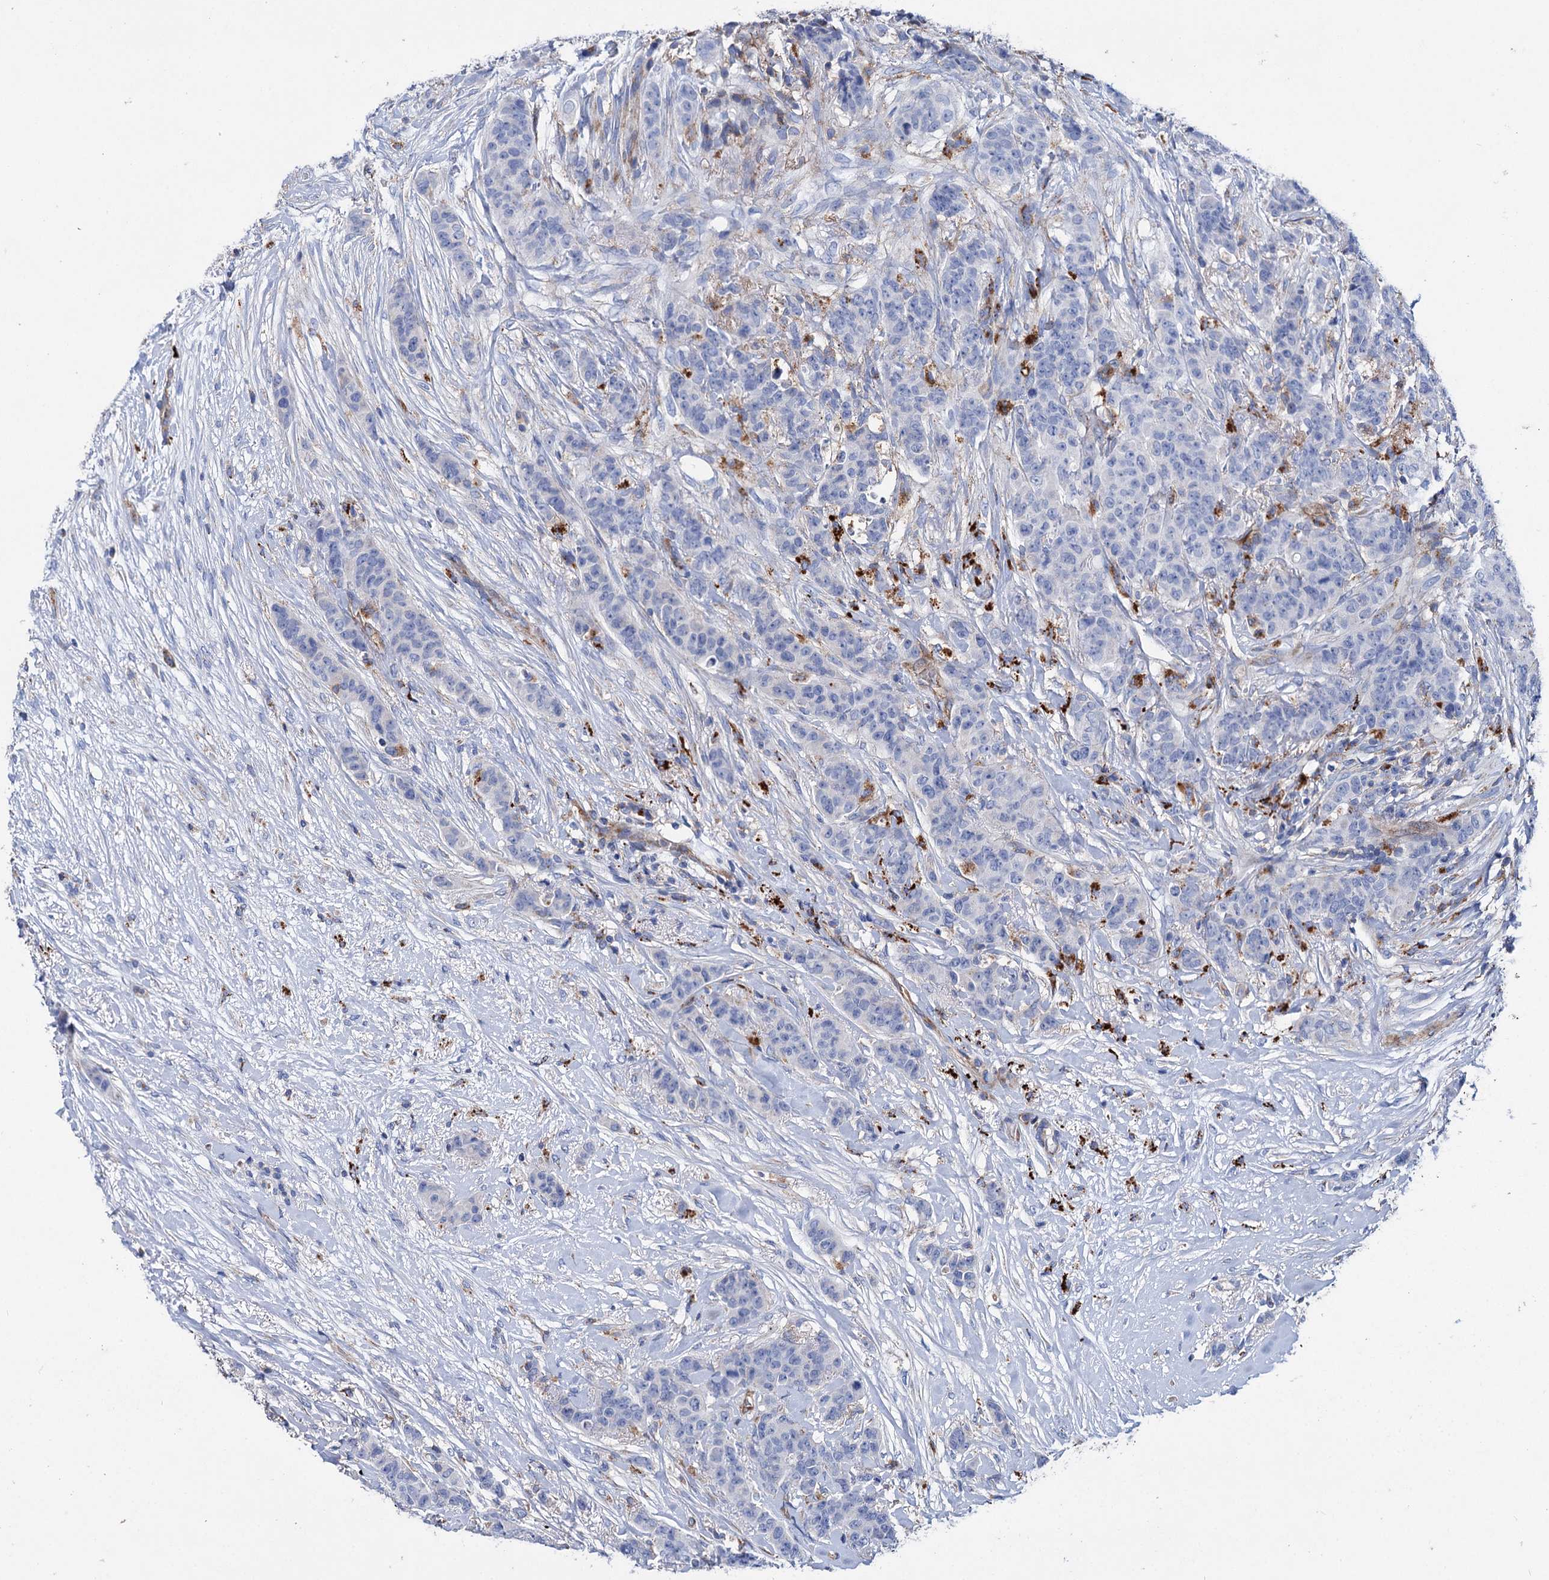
{"staining": {"intensity": "negative", "quantity": "none", "location": "none"}, "tissue": "breast cancer", "cell_type": "Tumor cells", "image_type": "cancer", "snomed": [{"axis": "morphology", "description": "Duct carcinoma"}, {"axis": "topography", "description": "Breast"}], "caption": "IHC of breast intraductal carcinoma reveals no expression in tumor cells.", "gene": "SCPEP1", "patient": {"sex": "female", "age": 40}}